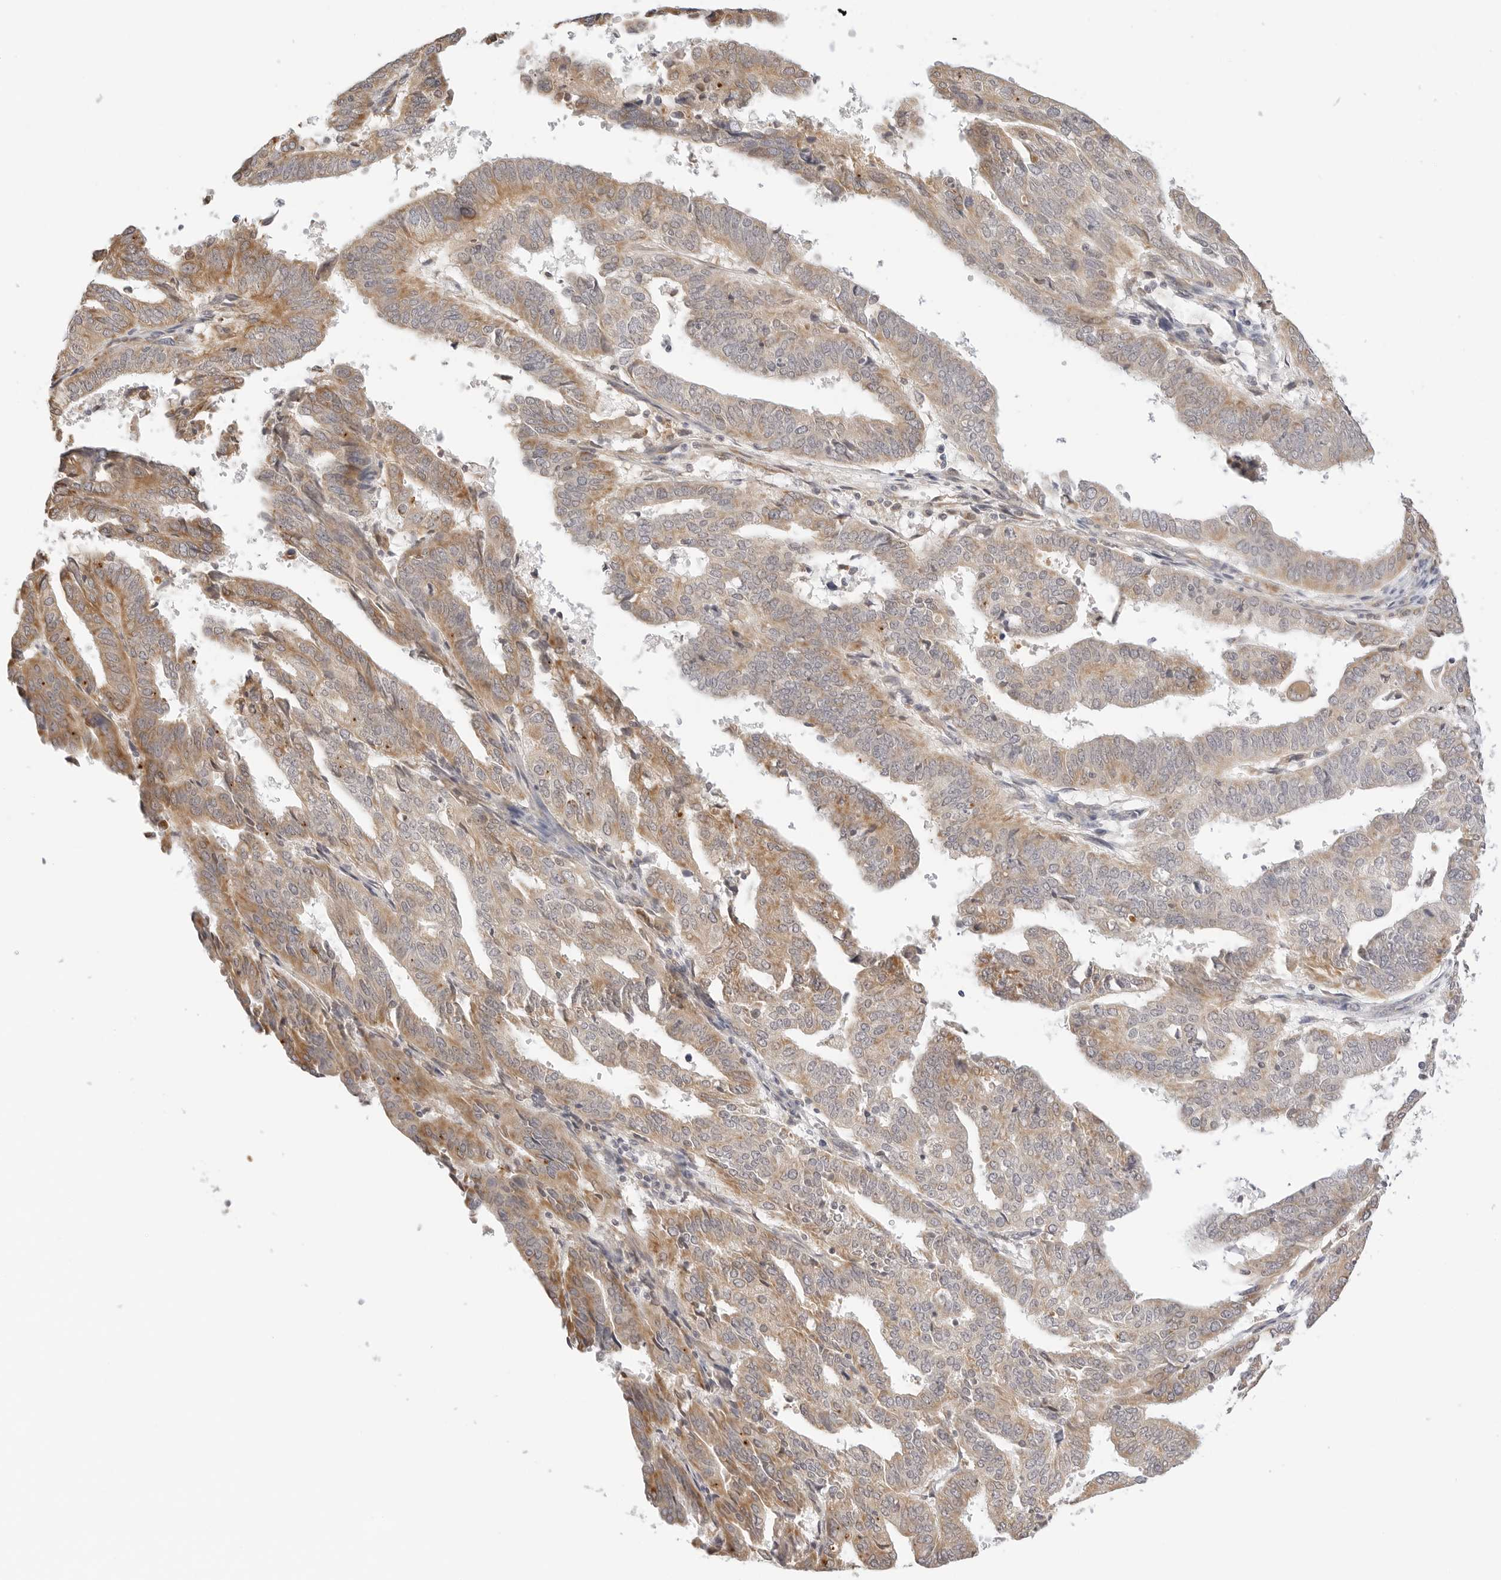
{"staining": {"intensity": "moderate", "quantity": ">75%", "location": "cytoplasmic/membranous"}, "tissue": "endometrial cancer", "cell_type": "Tumor cells", "image_type": "cancer", "snomed": [{"axis": "morphology", "description": "Adenocarcinoma, NOS"}, {"axis": "topography", "description": "Uterus"}], "caption": "Immunohistochemistry micrograph of human endometrial adenocarcinoma stained for a protein (brown), which demonstrates medium levels of moderate cytoplasmic/membranous positivity in about >75% of tumor cells.", "gene": "ERO1B", "patient": {"sex": "female", "age": 77}}